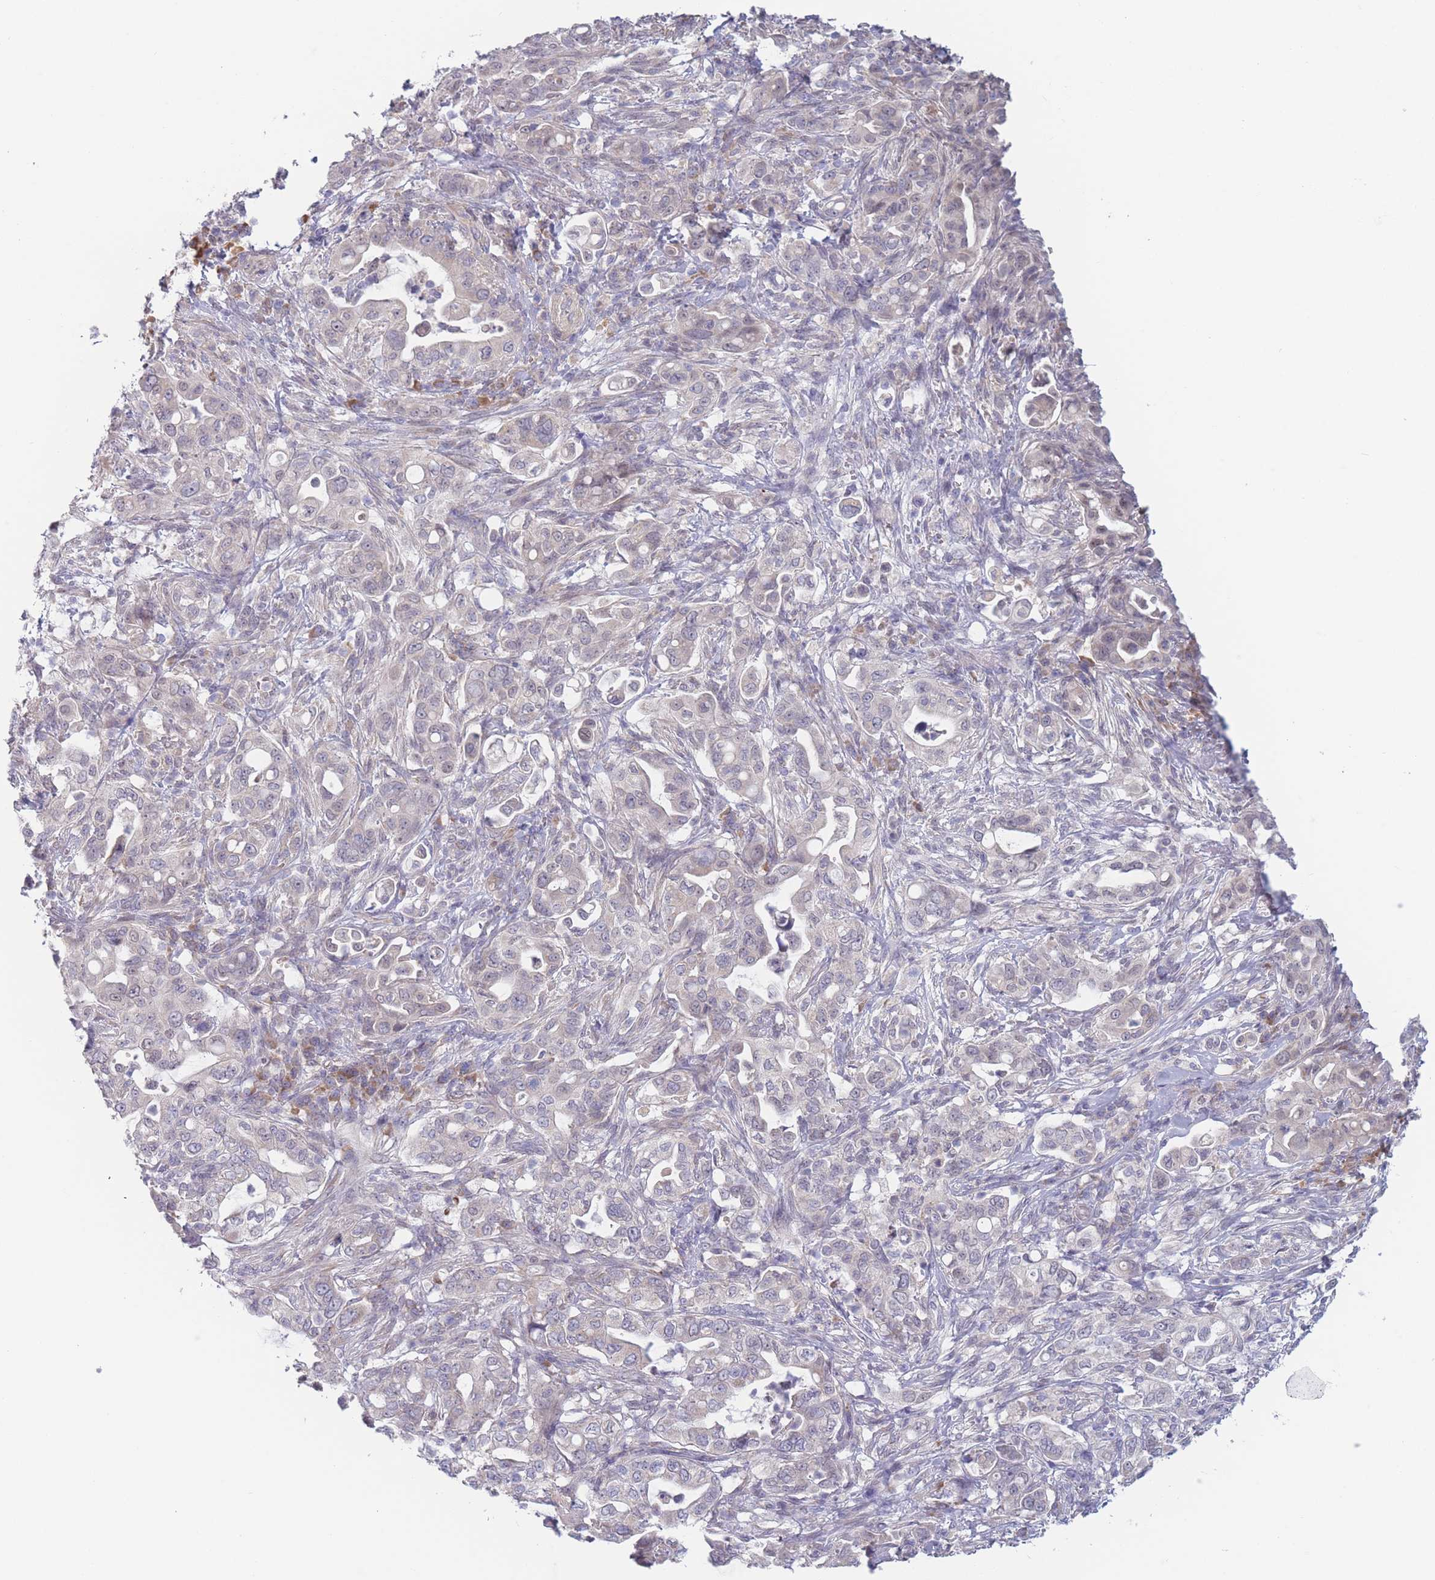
{"staining": {"intensity": "negative", "quantity": "none", "location": "none"}, "tissue": "pancreatic cancer", "cell_type": "Tumor cells", "image_type": "cancer", "snomed": [{"axis": "morphology", "description": "Normal tissue, NOS"}, {"axis": "morphology", "description": "Adenocarcinoma, NOS"}, {"axis": "topography", "description": "Lymph node"}, {"axis": "topography", "description": "Pancreas"}], "caption": "An immunohistochemistry (IHC) photomicrograph of pancreatic cancer is shown. There is no staining in tumor cells of pancreatic cancer. (DAB immunohistochemistry (IHC) with hematoxylin counter stain).", "gene": "FAM227B", "patient": {"sex": "female", "age": 67}}